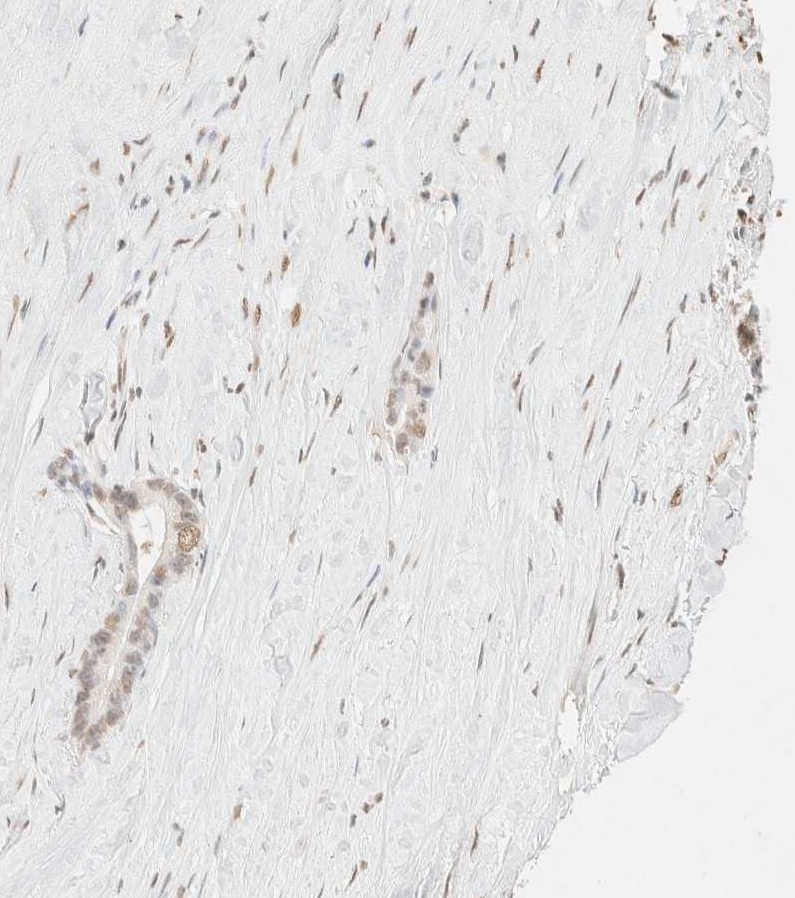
{"staining": {"intensity": "weak", "quantity": "25%-75%", "location": "nuclear"}, "tissue": "liver cancer", "cell_type": "Tumor cells", "image_type": "cancer", "snomed": [{"axis": "morphology", "description": "Cholangiocarcinoma"}, {"axis": "topography", "description": "Liver"}], "caption": "Tumor cells display low levels of weak nuclear staining in approximately 25%-75% of cells in human liver cancer (cholangiocarcinoma).", "gene": "S100A13", "patient": {"sex": "female", "age": 55}}